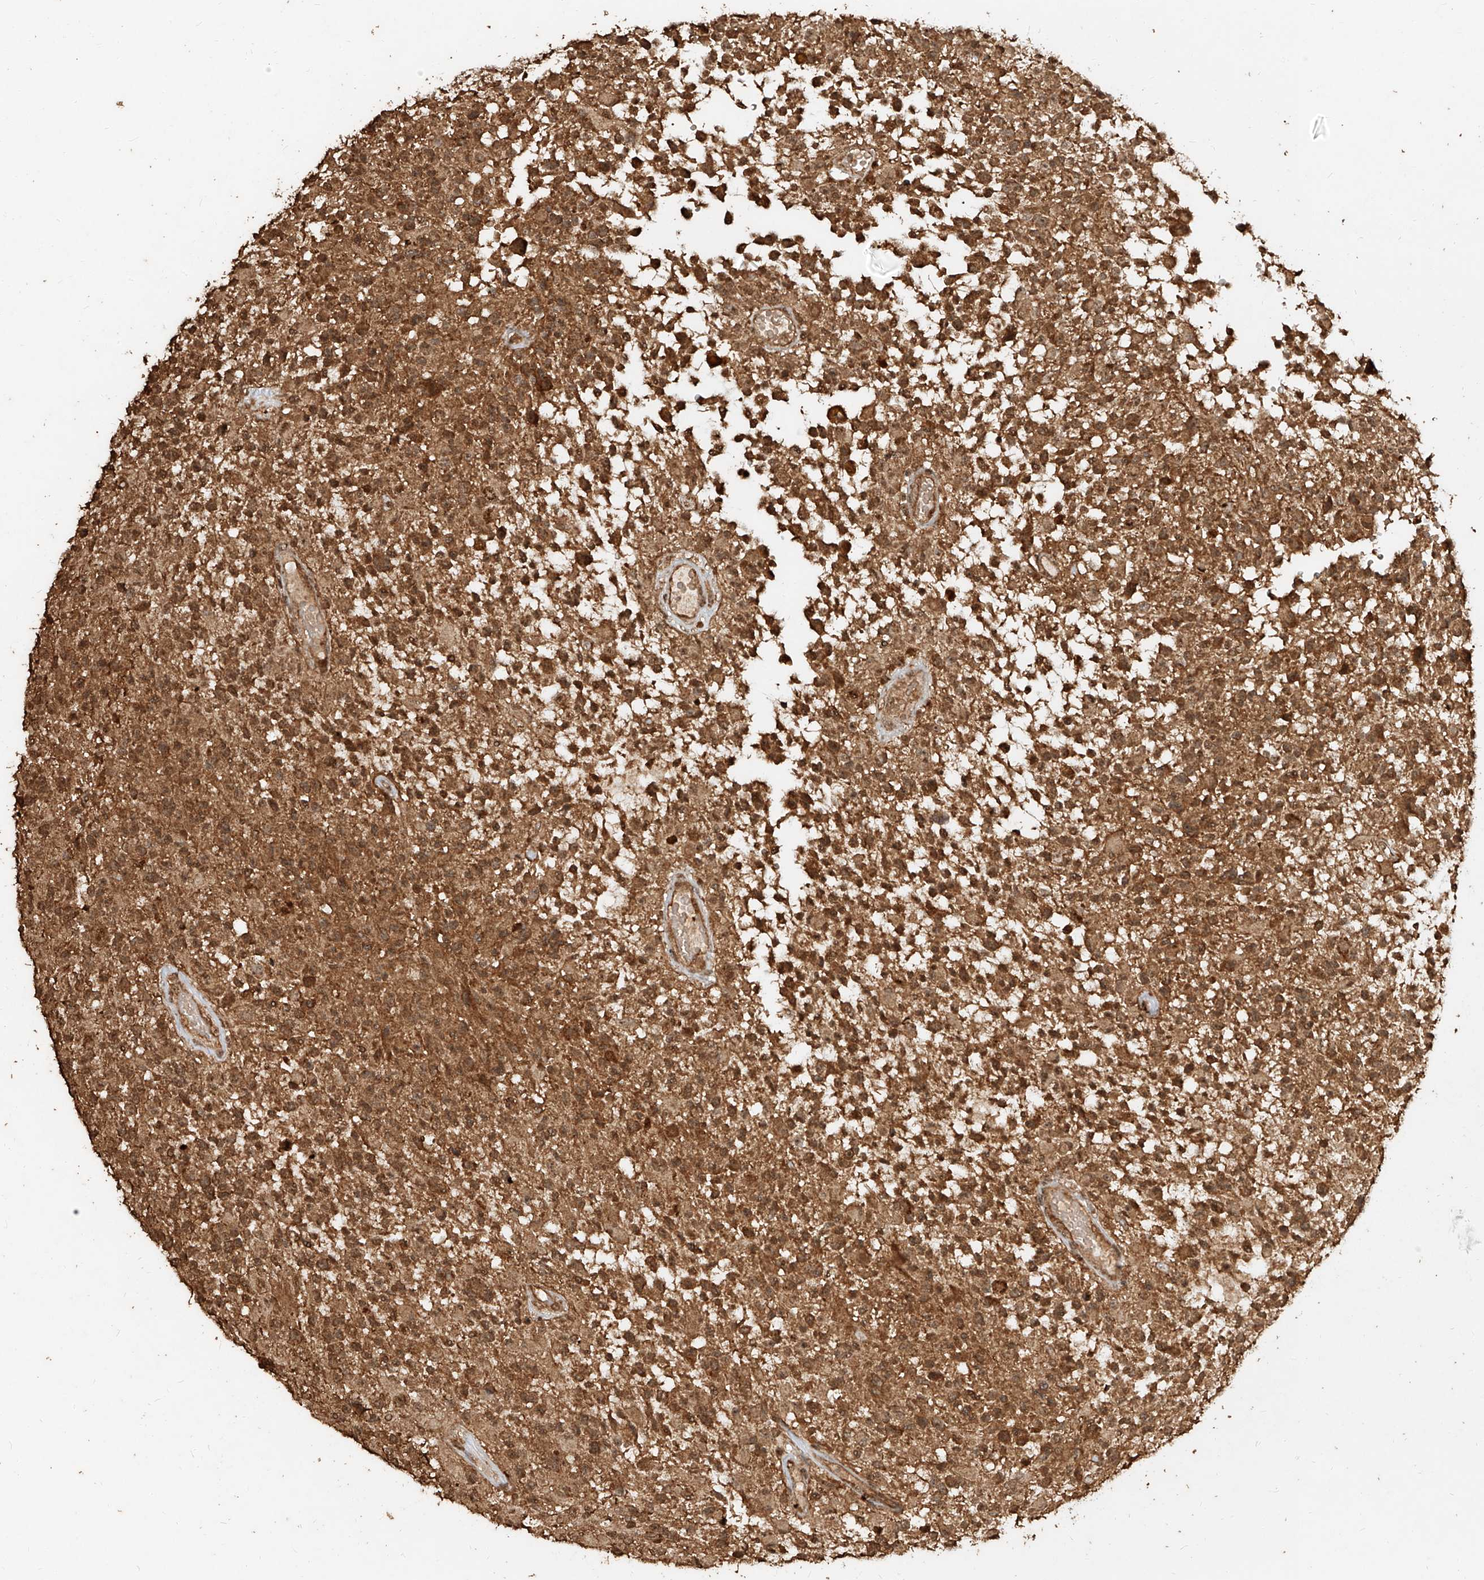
{"staining": {"intensity": "moderate", "quantity": ">75%", "location": "cytoplasmic/membranous,nuclear"}, "tissue": "glioma", "cell_type": "Tumor cells", "image_type": "cancer", "snomed": [{"axis": "morphology", "description": "Glioma, malignant, High grade"}, {"axis": "morphology", "description": "Glioblastoma, NOS"}, {"axis": "topography", "description": "Brain"}], "caption": "Malignant glioma (high-grade) stained with DAB (3,3'-diaminobenzidine) IHC shows medium levels of moderate cytoplasmic/membranous and nuclear positivity in approximately >75% of tumor cells.", "gene": "ZNF660", "patient": {"sex": "male", "age": 60}}